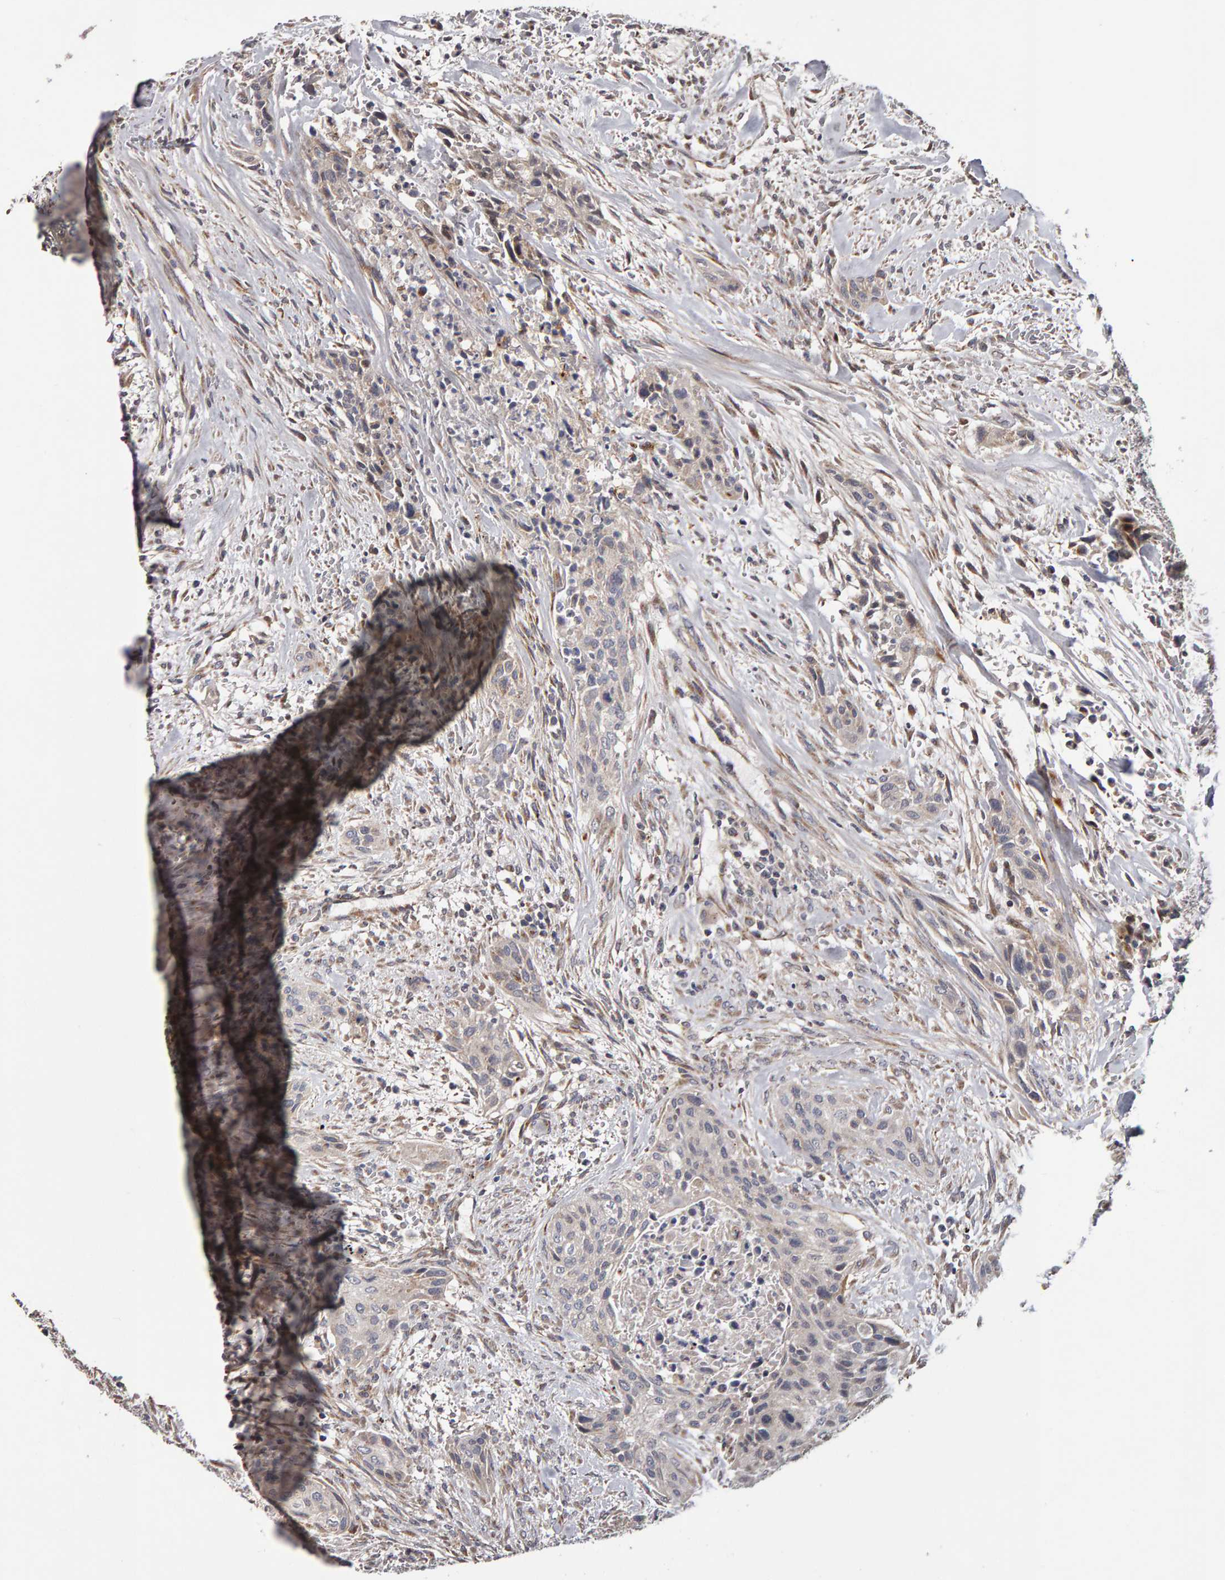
{"staining": {"intensity": "negative", "quantity": "none", "location": "none"}, "tissue": "urothelial cancer", "cell_type": "Tumor cells", "image_type": "cancer", "snomed": [{"axis": "morphology", "description": "Urothelial carcinoma, High grade"}, {"axis": "topography", "description": "Urinary bladder"}], "caption": "DAB (3,3'-diaminobenzidine) immunohistochemical staining of urothelial cancer shows no significant staining in tumor cells.", "gene": "CANT1", "patient": {"sex": "male", "age": 35}}